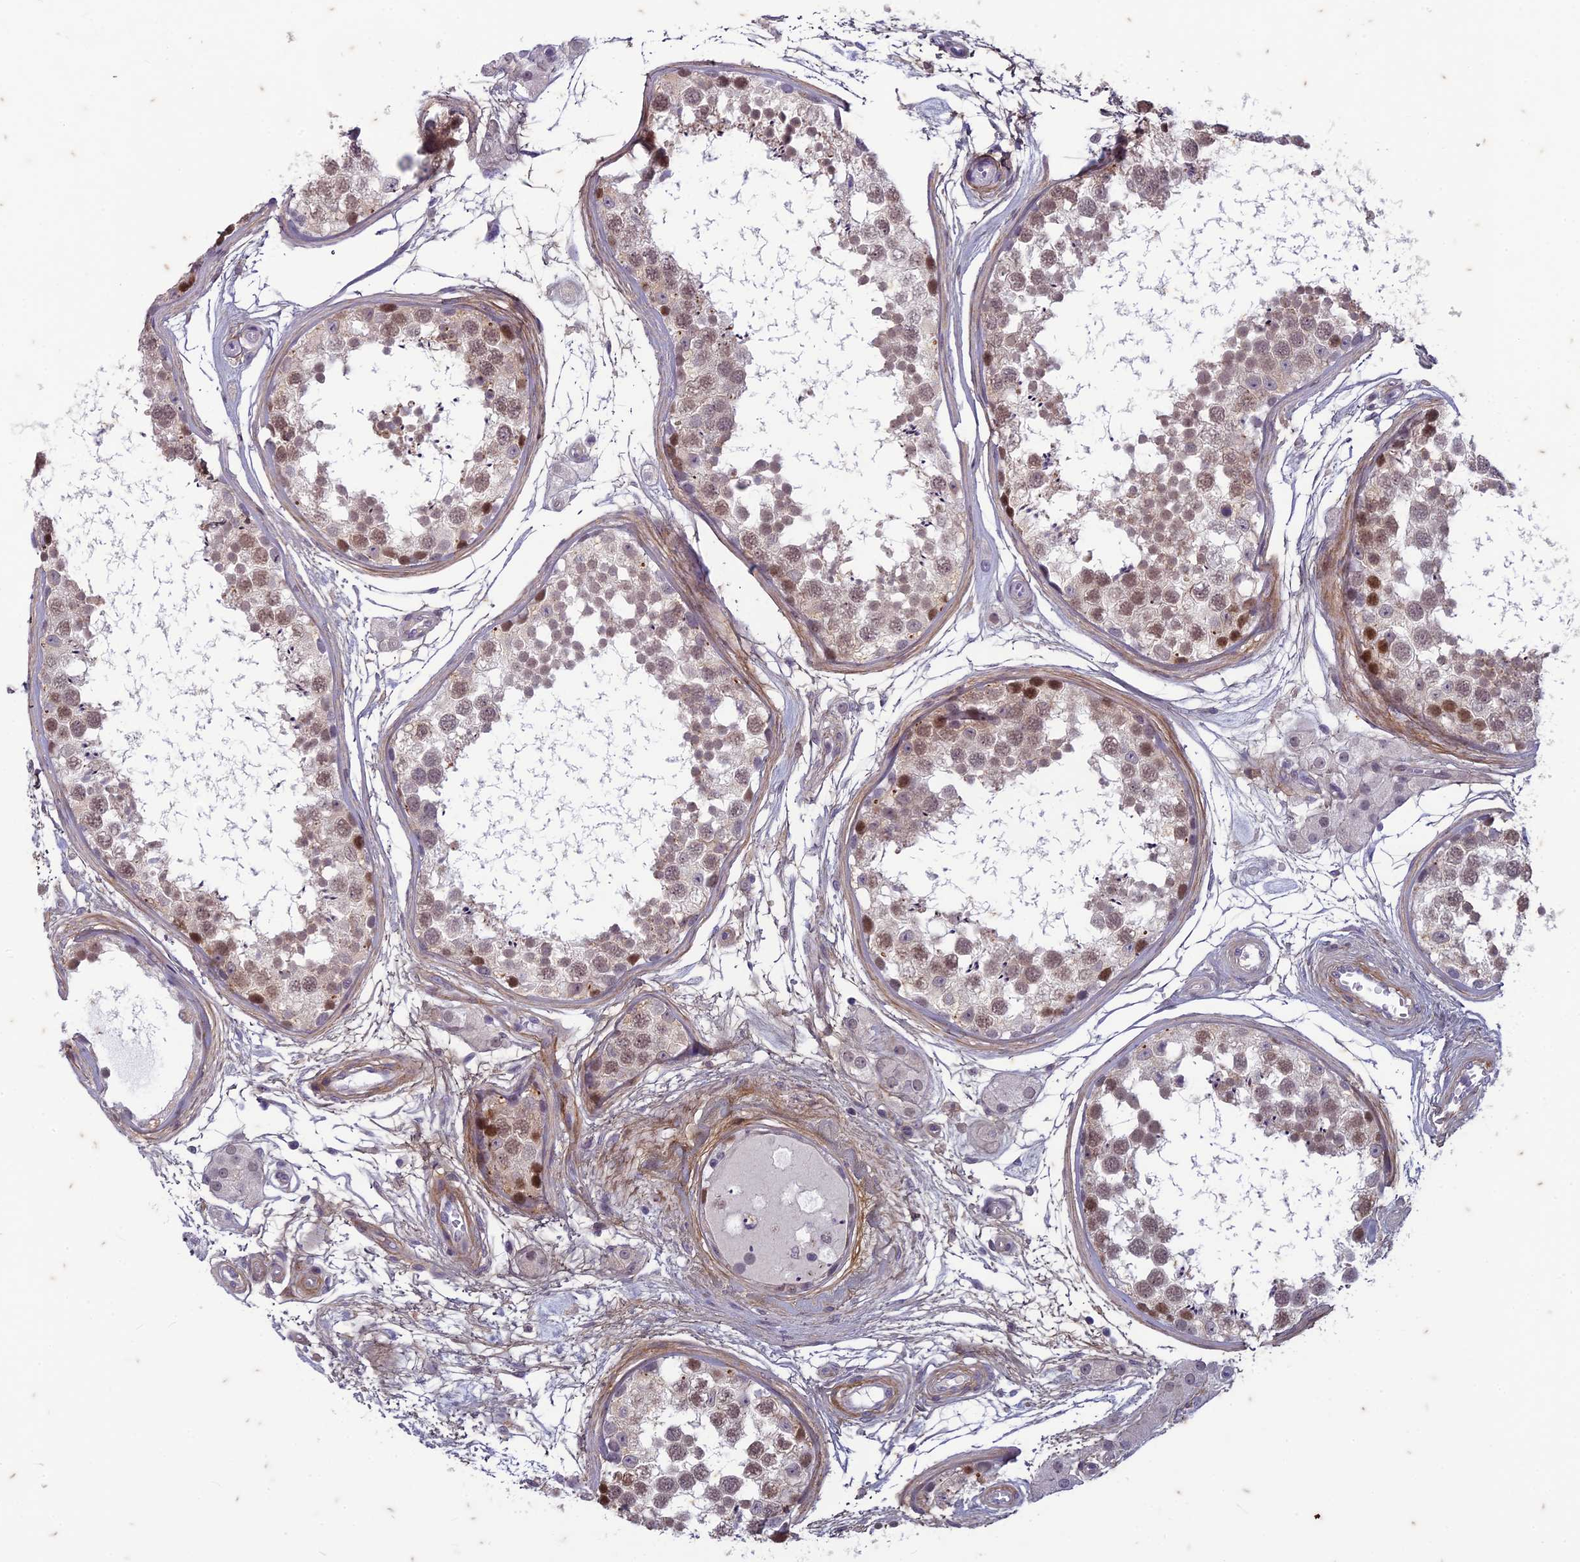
{"staining": {"intensity": "moderate", "quantity": "25%-75%", "location": "nuclear"}, "tissue": "testis", "cell_type": "Cells in seminiferous ducts", "image_type": "normal", "snomed": [{"axis": "morphology", "description": "Normal tissue, NOS"}, {"axis": "topography", "description": "Testis"}], "caption": "Protein analysis of normal testis exhibits moderate nuclear staining in about 25%-75% of cells in seminiferous ducts. Using DAB (3,3'-diaminobenzidine) (brown) and hematoxylin (blue) stains, captured at high magnification using brightfield microscopy.", "gene": "PABPN1L", "patient": {"sex": "male", "age": 56}}